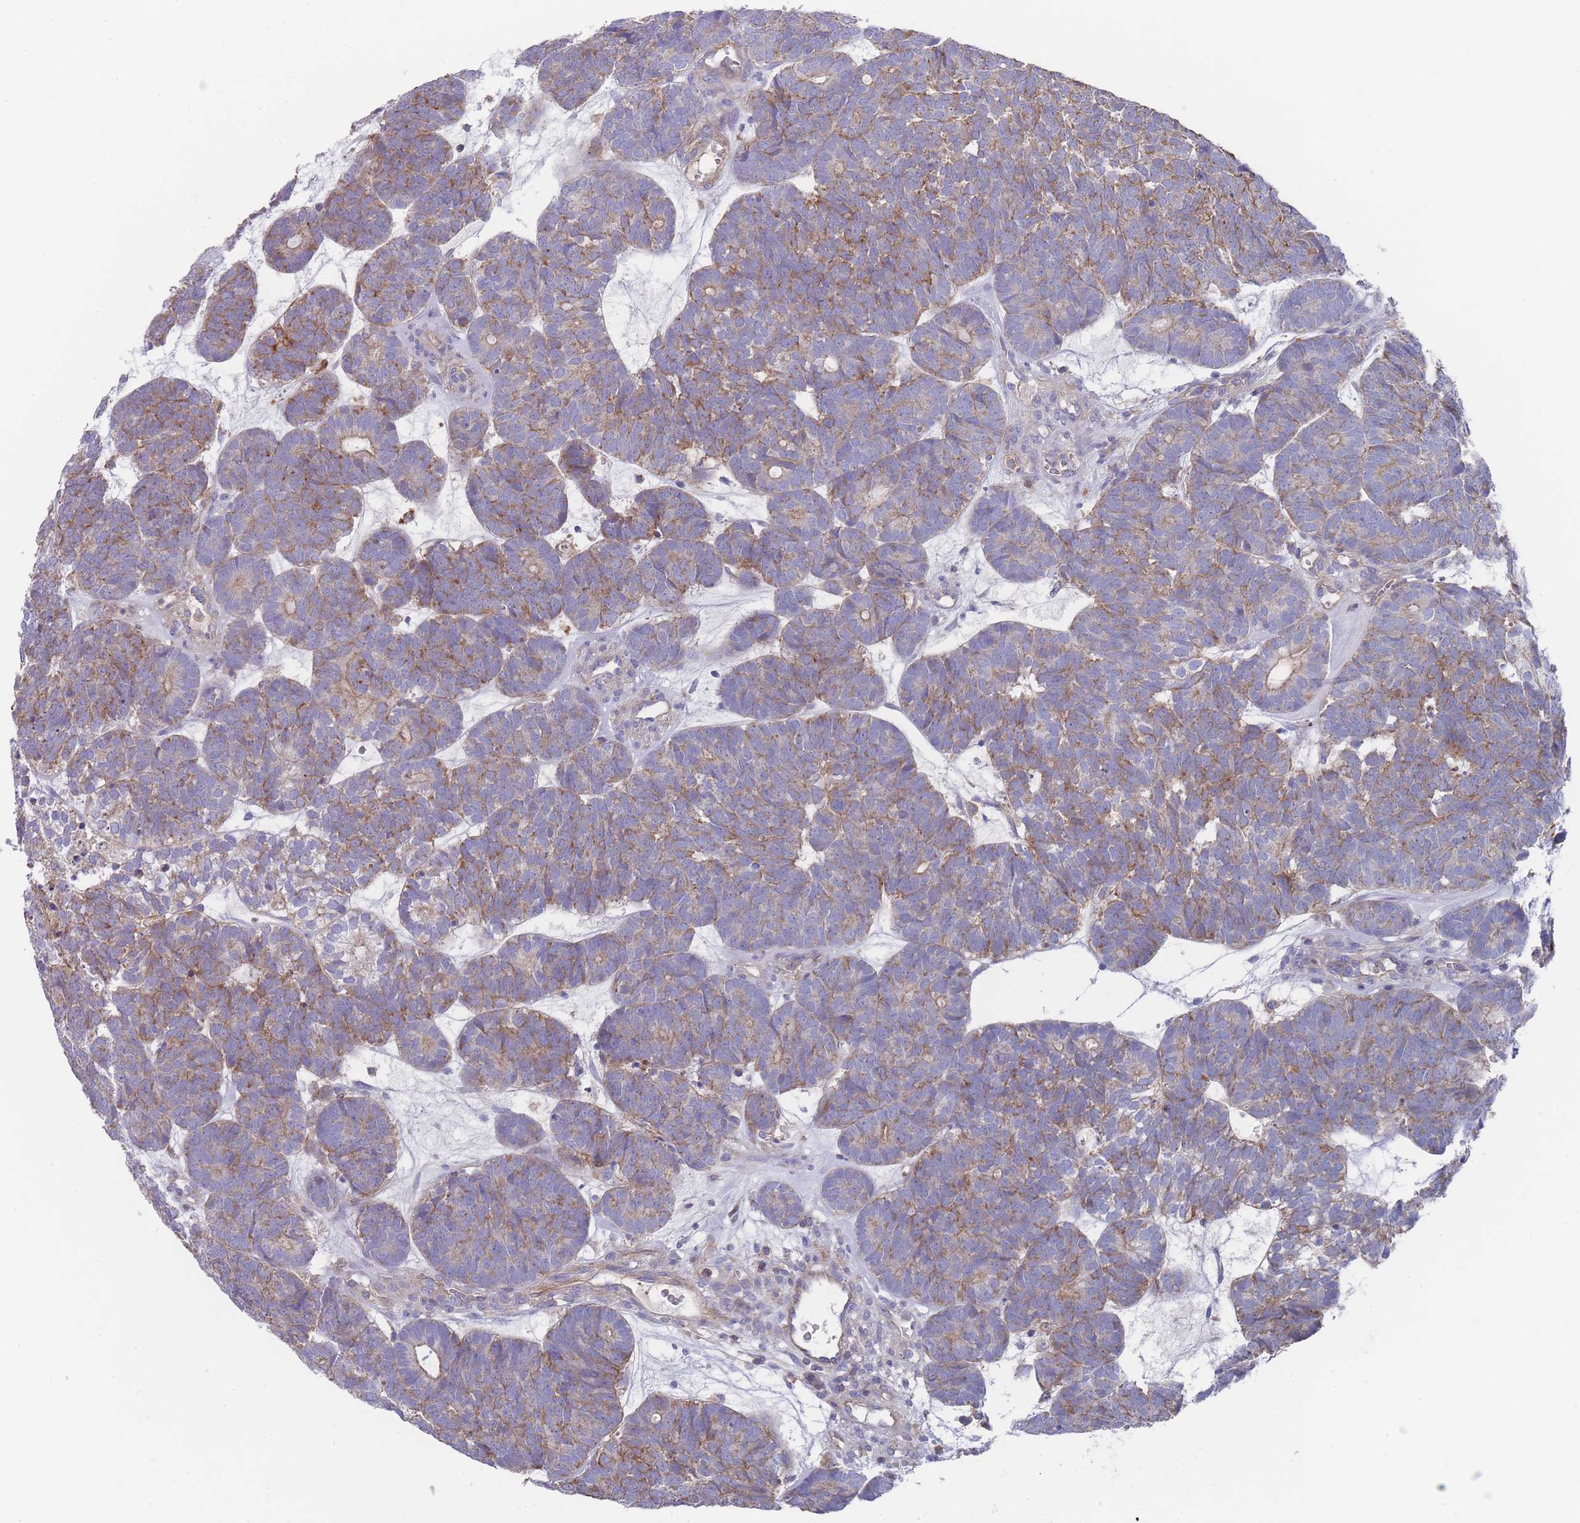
{"staining": {"intensity": "moderate", "quantity": "25%-75%", "location": "cytoplasmic/membranous"}, "tissue": "head and neck cancer", "cell_type": "Tumor cells", "image_type": "cancer", "snomed": [{"axis": "morphology", "description": "Adenocarcinoma, NOS"}, {"axis": "topography", "description": "Head-Neck"}], "caption": "High-power microscopy captured an immunohistochemistry (IHC) micrograph of adenocarcinoma (head and neck), revealing moderate cytoplasmic/membranous positivity in approximately 25%-75% of tumor cells. (DAB (3,3'-diaminobenzidine) IHC, brown staining for protein, blue staining for nuclei).", "gene": "SCCPDH", "patient": {"sex": "female", "age": 81}}